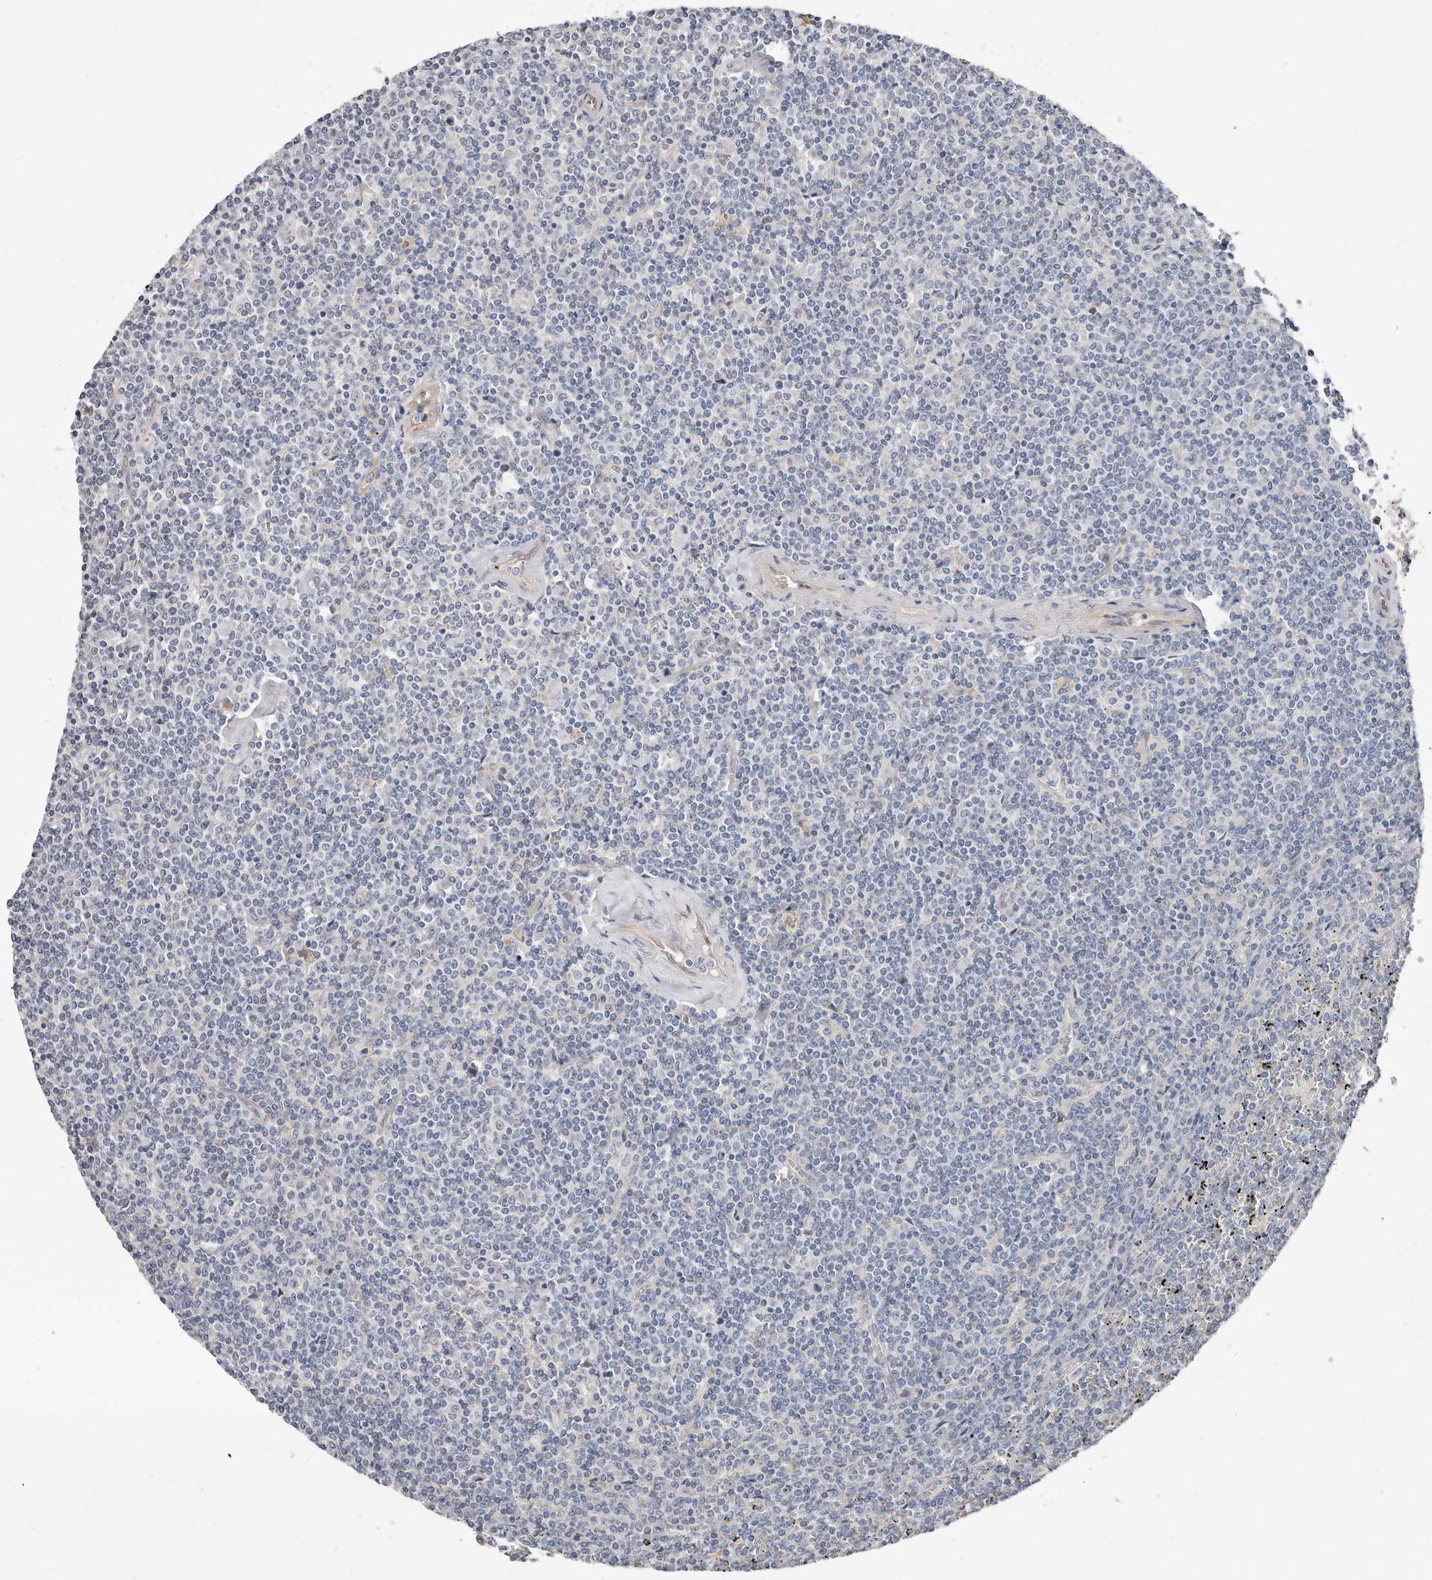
{"staining": {"intensity": "negative", "quantity": "none", "location": "none"}, "tissue": "lymphoma", "cell_type": "Tumor cells", "image_type": "cancer", "snomed": [{"axis": "morphology", "description": "Malignant lymphoma, non-Hodgkin's type, Low grade"}, {"axis": "topography", "description": "Spleen"}], "caption": "Tumor cells show no significant positivity in low-grade malignant lymphoma, non-Hodgkin's type.", "gene": "ASRGL1", "patient": {"sex": "female", "age": 19}}